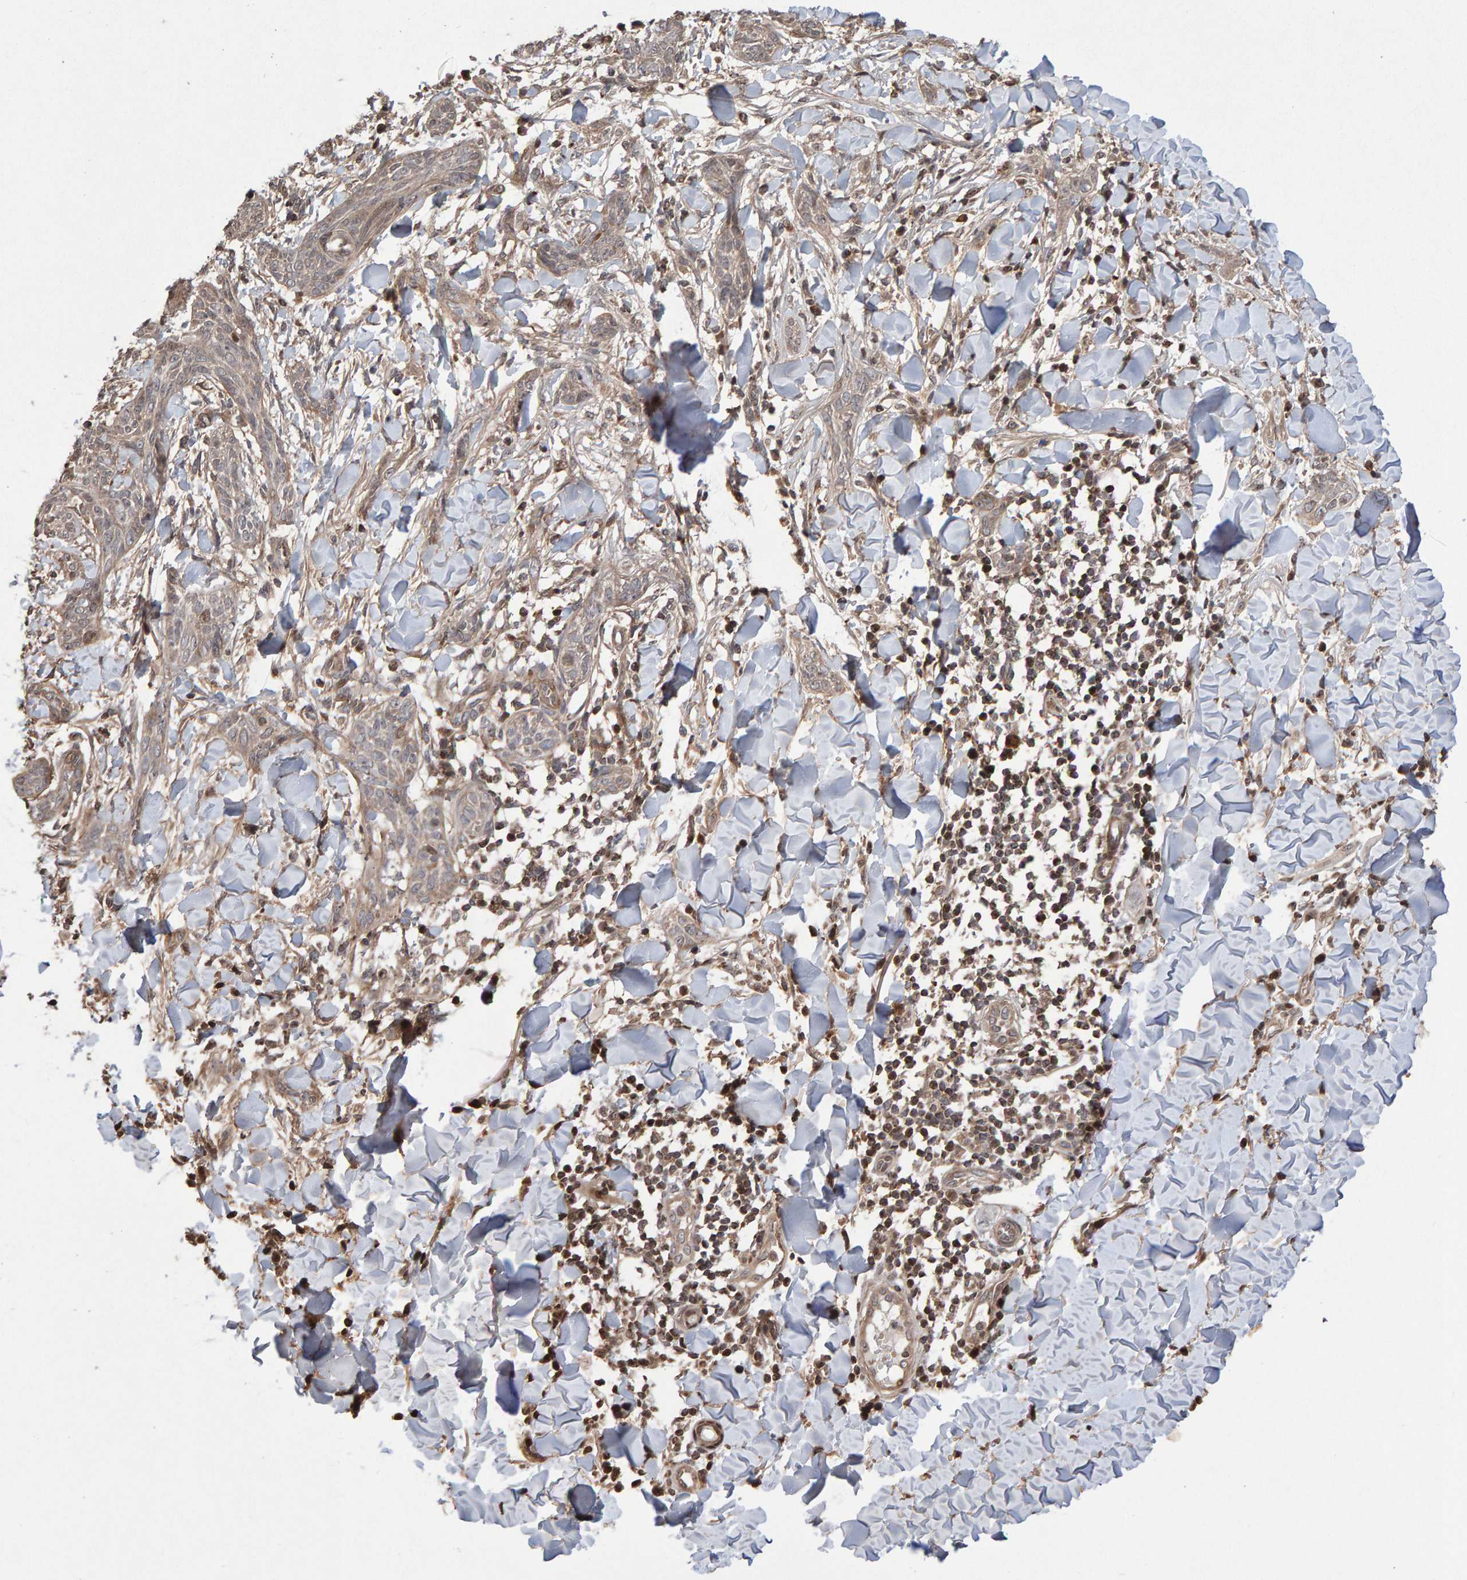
{"staining": {"intensity": "weak", "quantity": "25%-75%", "location": "cytoplasmic/membranous"}, "tissue": "skin cancer", "cell_type": "Tumor cells", "image_type": "cancer", "snomed": [{"axis": "morphology", "description": "Basal cell carcinoma"}, {"axis": "topography", "description": "Skin"}], "caption": "Protein expression analysis of skin basal cell carcinoma demonstrates weak cytoplasmic/membranous staining in about 25%-75% of tumor cells. The staining was performed using DAB (3,3'-diaminobenzidine), with brown indicating positive protein expression. Nuclei are stained blue with hematoxylin.", "gene": "PECR", "patient": {"sex": "female", "age": 59}}